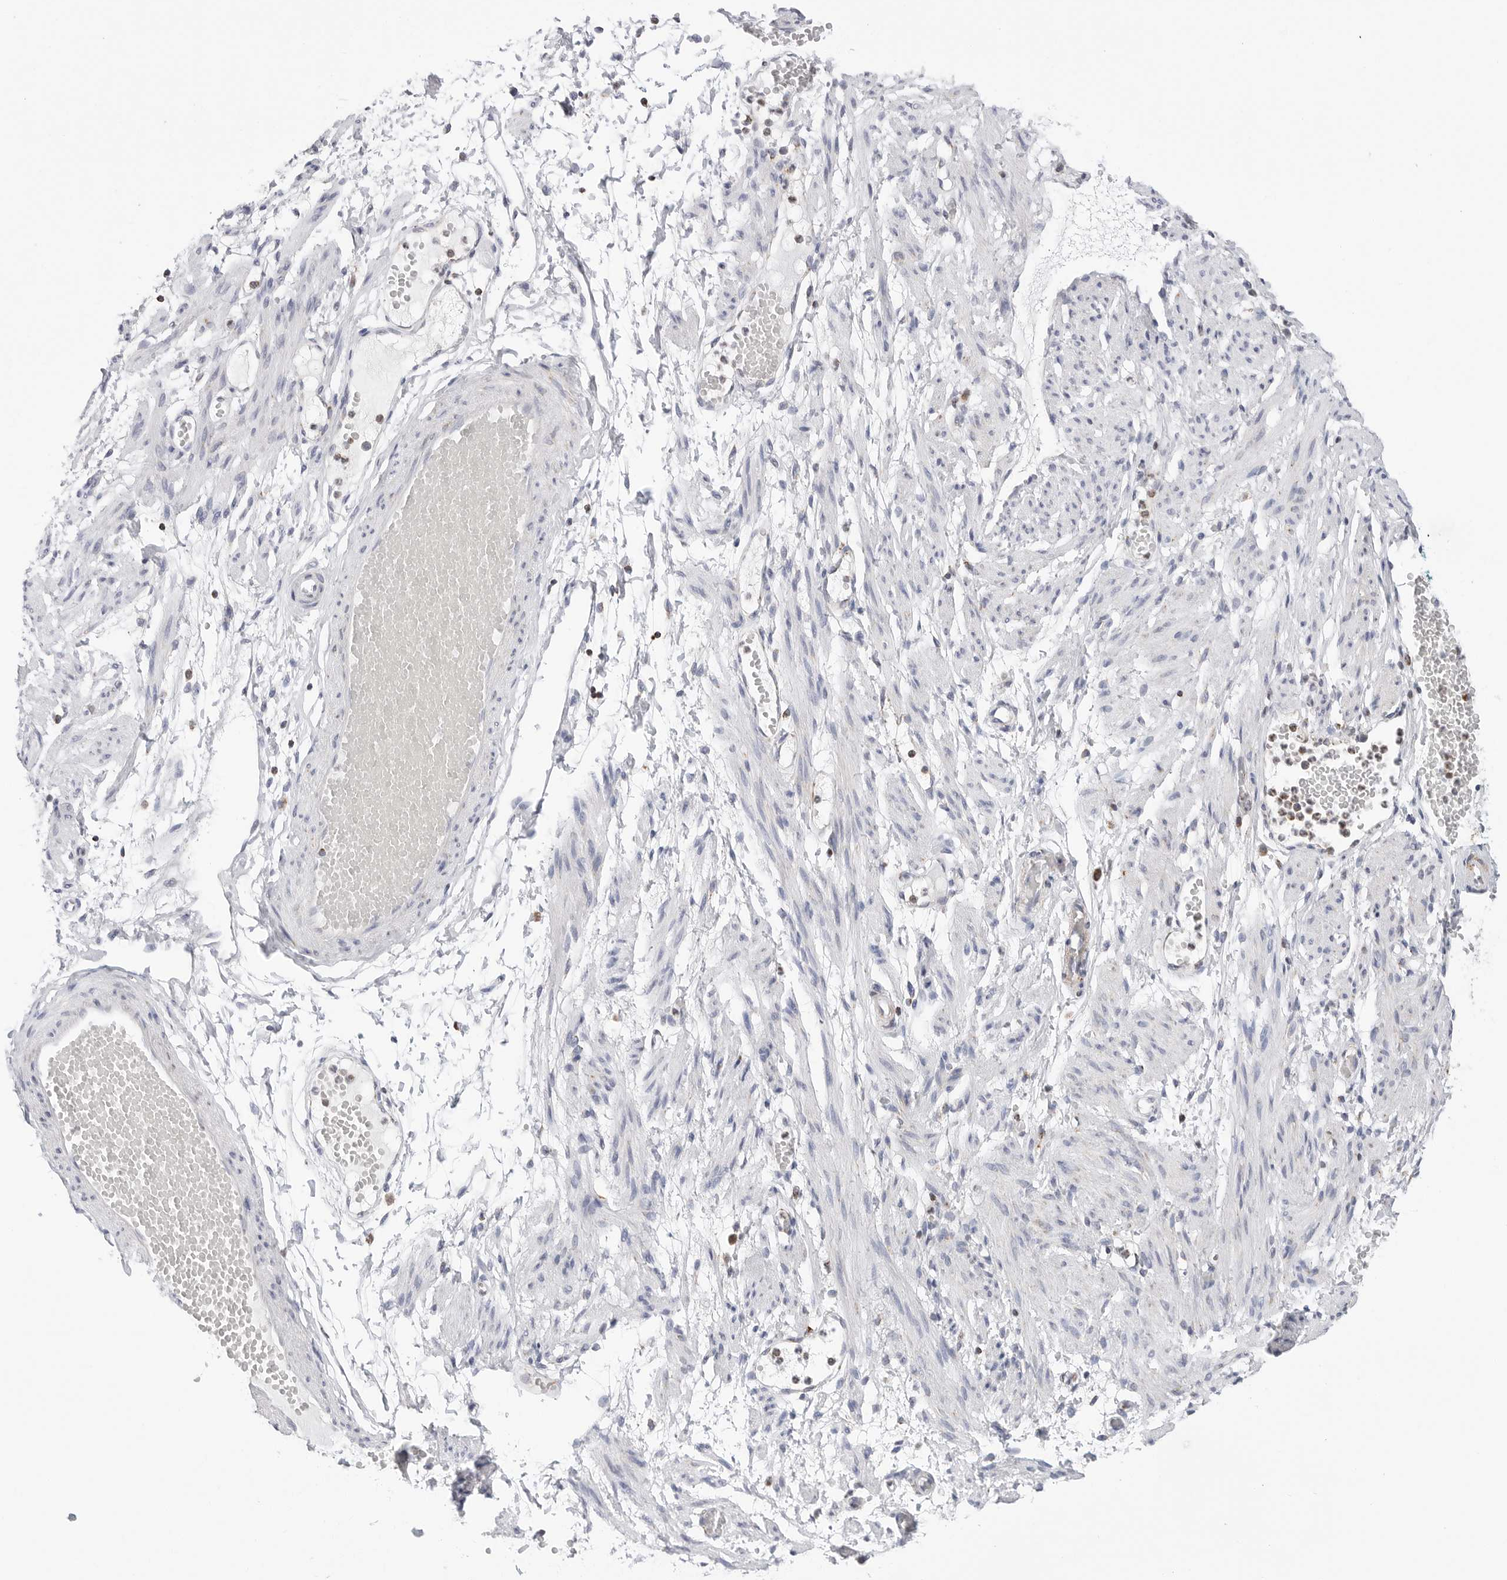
{"staining": {"intensity": "moderate", "quantity": "25%-75%", "location": "cytoplasmic/membranous"}, "tissue": "soft tissue", "cell_type": "Fibroblasts", "image_type": "normal", "snomed": [{"axis": "morphology", "description": "Normal tissue, NOS"}, {"axis": "topography", "description": "Smooth muscle"}, {"axis": "topography", "description": "Peripheral nerve tissue"}], "caption": "IHC image of benign soft tissue: human soft tissue stained using immunohistochemistry (IHC) displays medium levels of moderate protein expression localized specifically in the cytoplasmic/membranous of fibroblasts, appearing as a cytoplasmic/membranous brown color.", "gene": "ATP5IF1", "patient": {"sex": "female", "age": 39}}